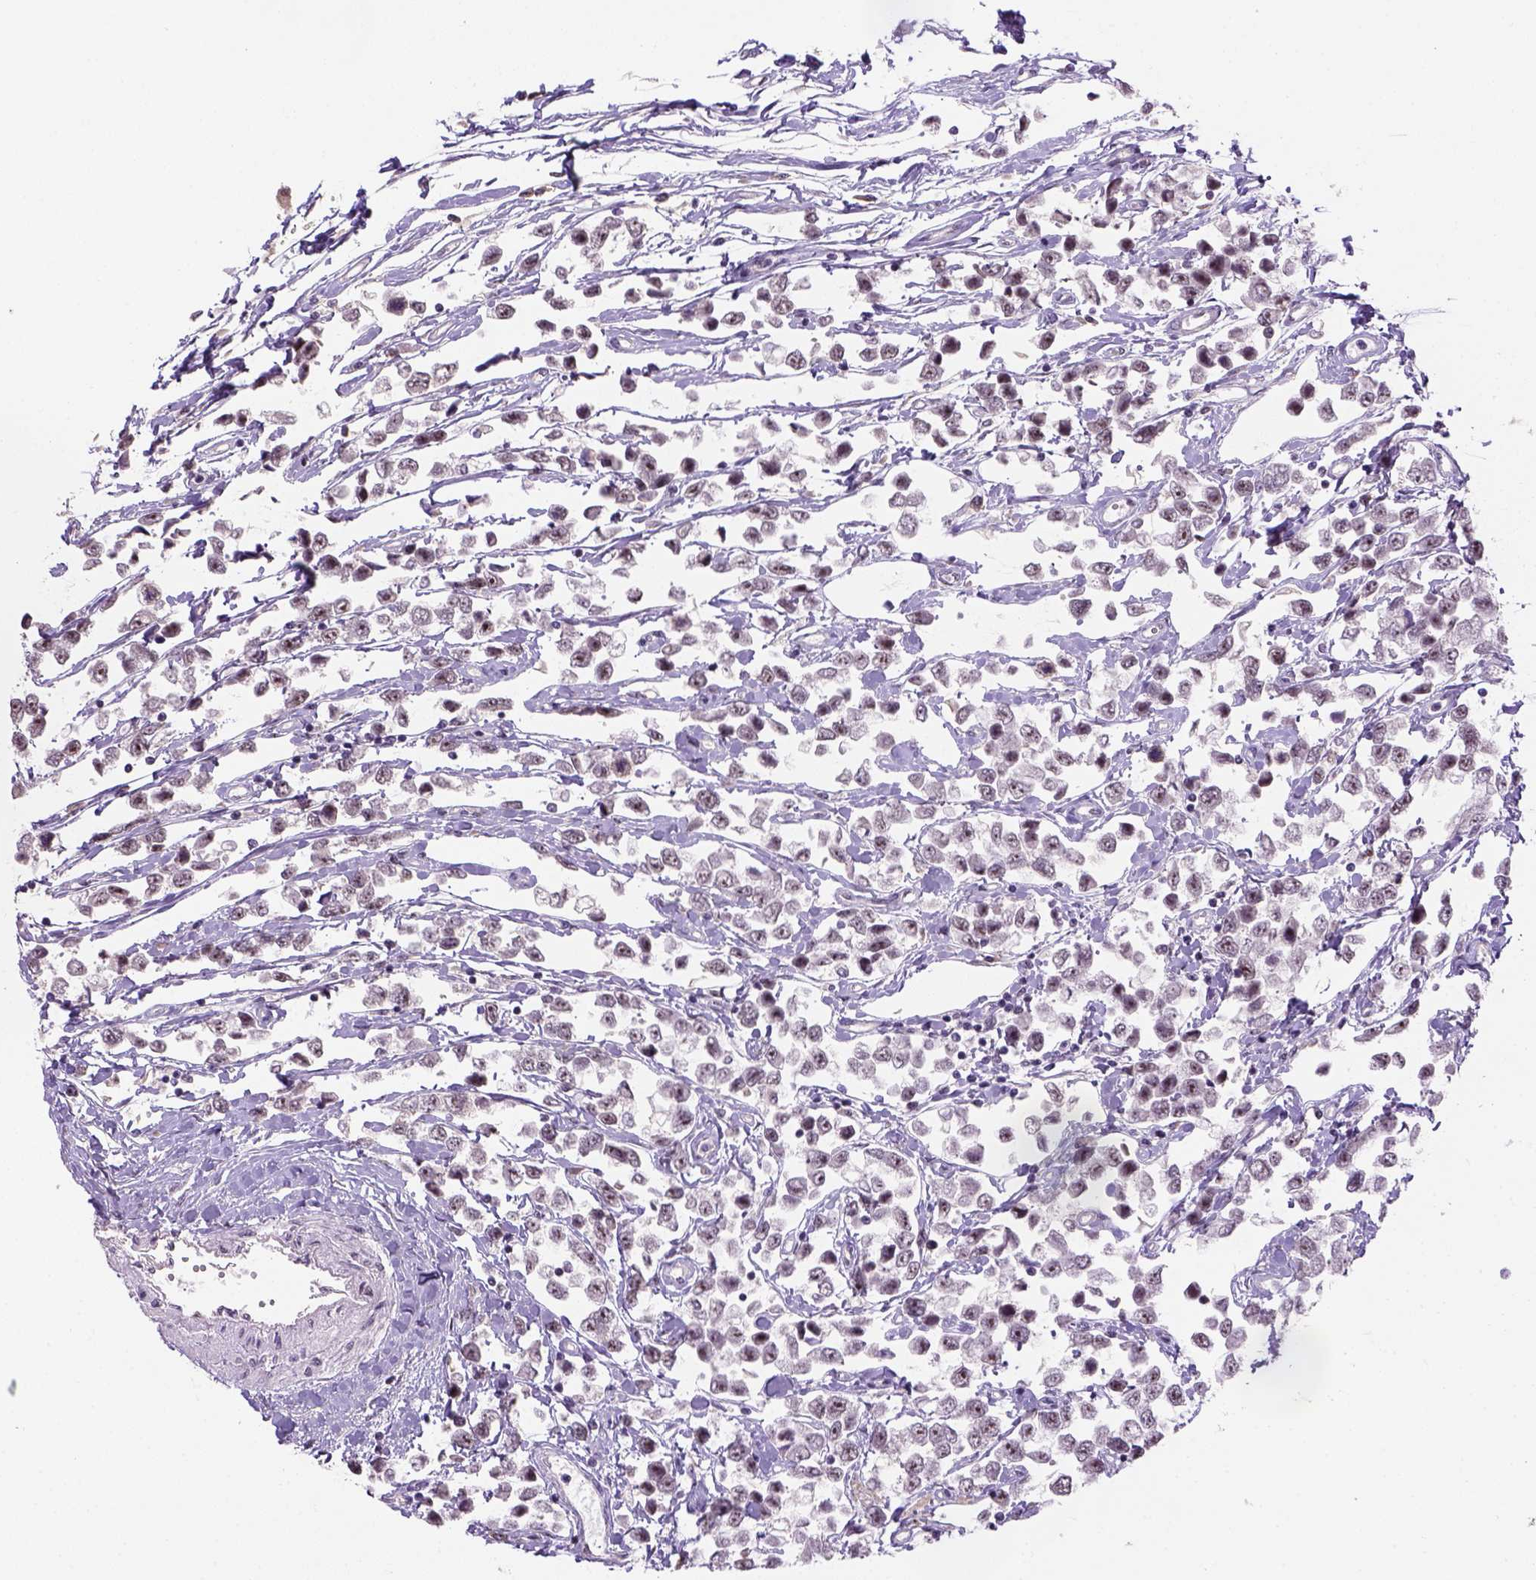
{"staining": {"intensity": "strong", "quantity": "25%-75%", "location": "nuclear"}, "tissue": "testis cancer", "cell_type": "Tumor cells", "image_type": "cancer", "snomed": [{"axis": "morphology", "description": "Seminoma, NOS"}, {"axis": "topography", "description": "Testis"}], "caption": "DAB immunohistochemical staining of testis seminoma shows strong nuclear protein positivity in approximately 25%-75% of tumor cells. The staining was performed using DAB to visualize the protein expression in brown, while the nuclei were stained in blue with hematoxylin (Magnification: 20x).", "gene": "DDX50", "patient": {"sex": "male", "age": 34}}